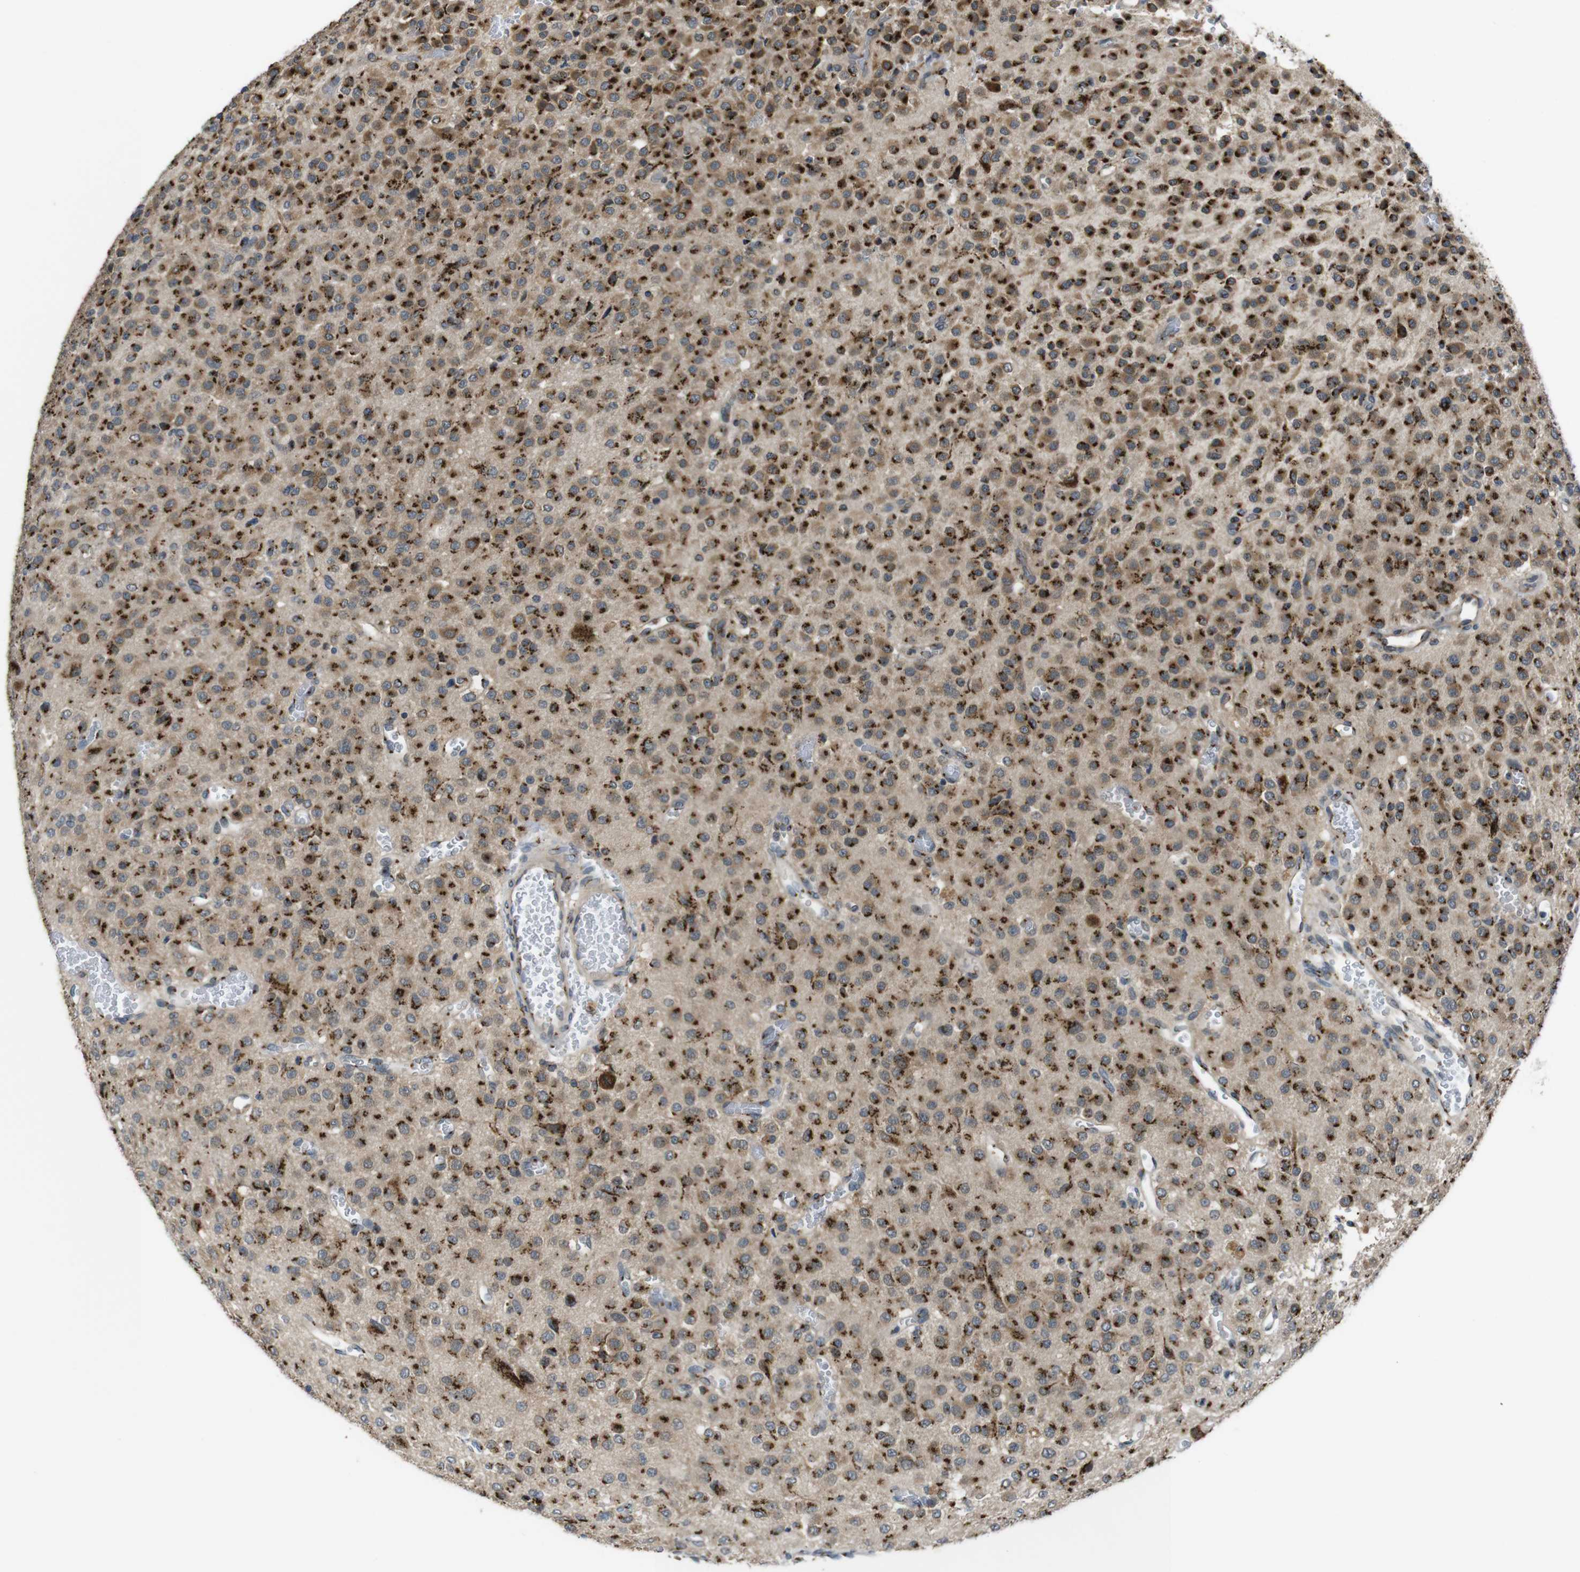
{"staining": {"intensity": "strong", "quantity": ">75%", "location": "cytoplasmic/membranous"}, "tissue": "glioma", "cell_type": "Tumor cells", "image_type": "cancer", "snomed": [{"axis": "morphology", "description": "Glioma, malignant, Low grade"}, {"axis": "topography", "description": "Brain"}], "caption": "Immunohistochemistry (DAB) staining of malignant glioma (low-grade) reveals strong cytoplasmic/membranous protein positivity in approximately >75% of tumor cells. (Brightfield microscopy of DAB IHC at high magnification).", "gene": "ZFPL1", "patient": {"sex": "male", "age": 38}}